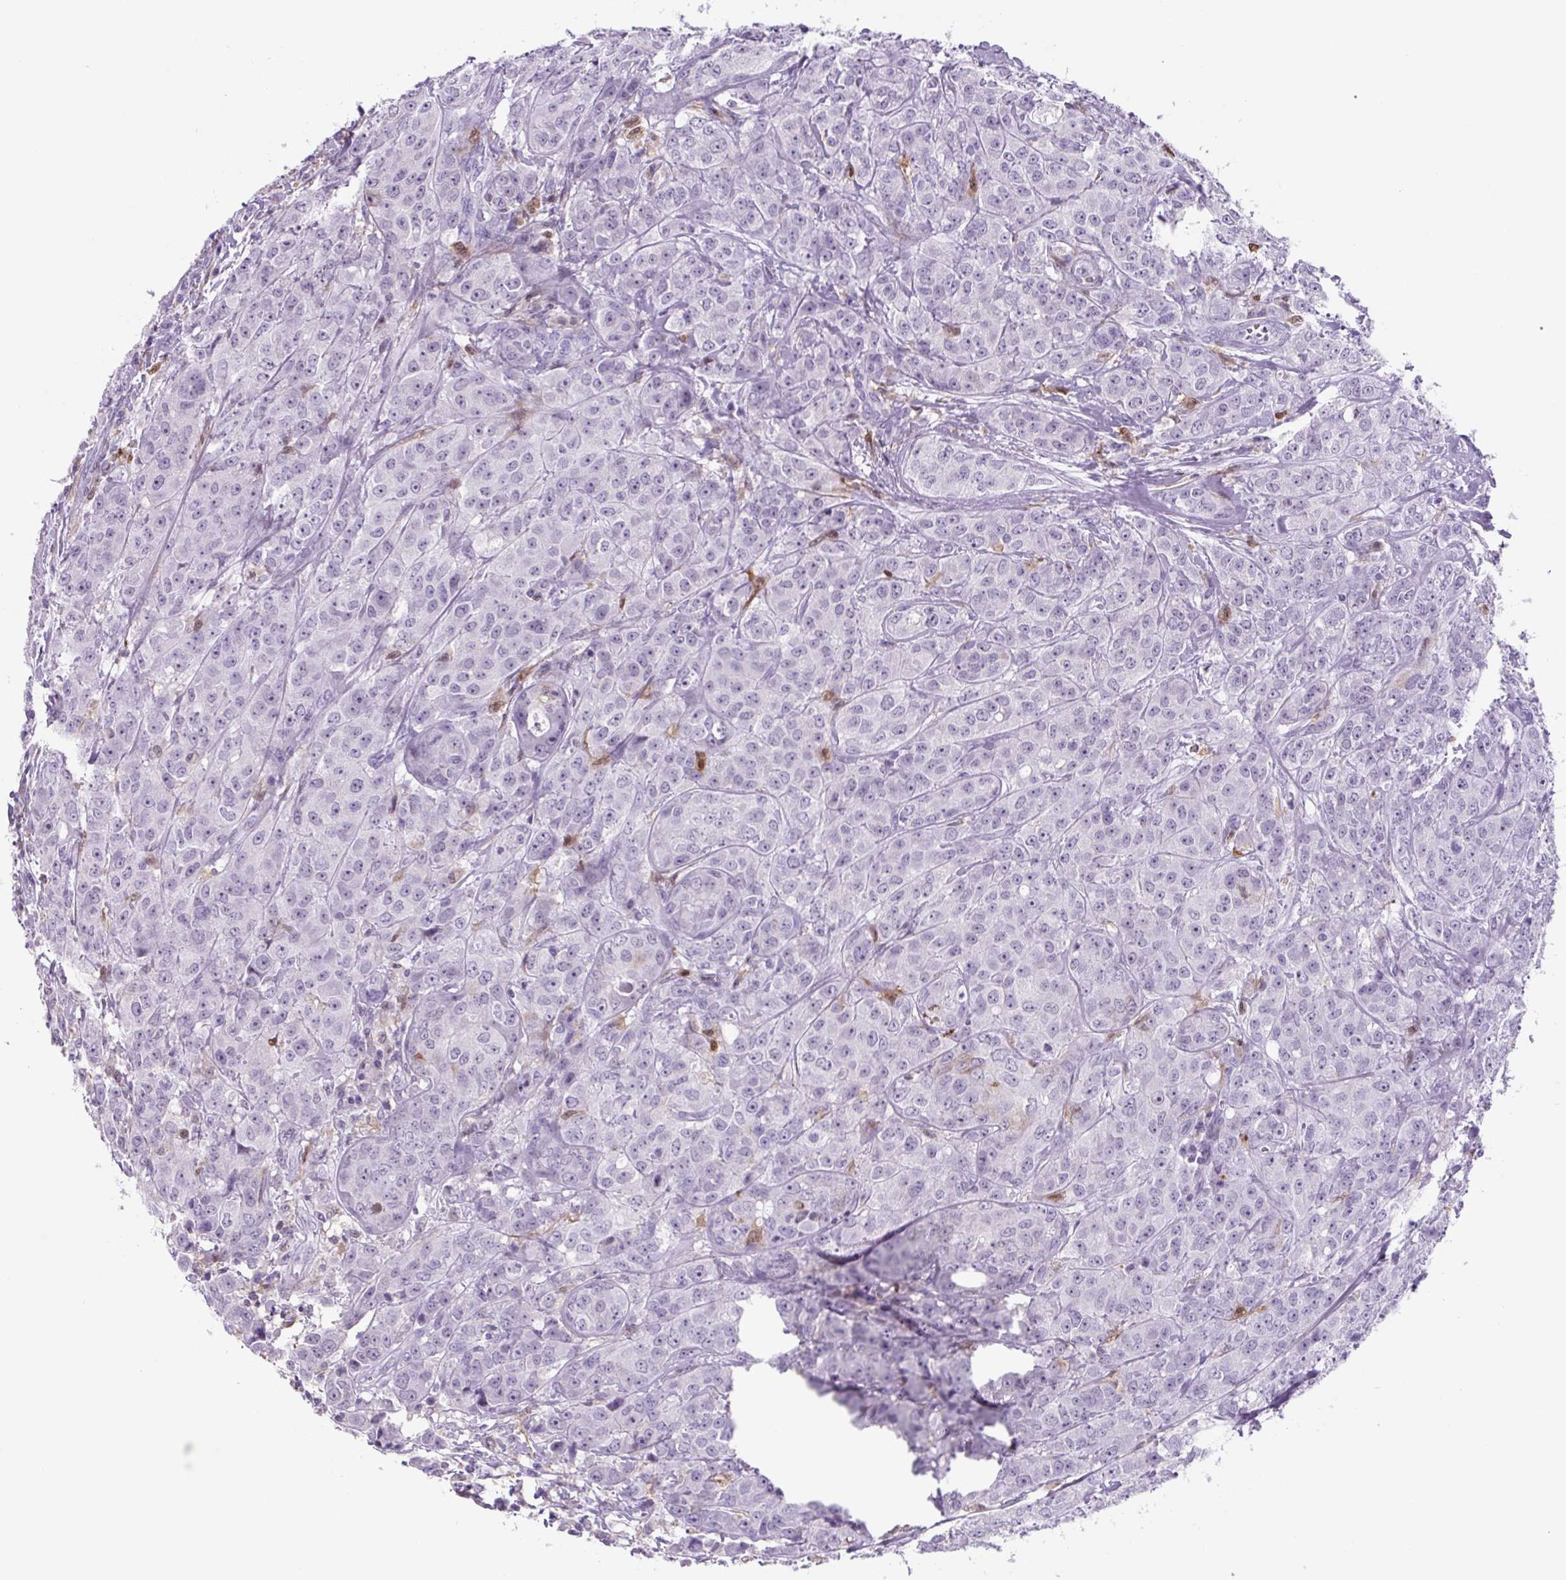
{"staining": {"intensity": "moderate", "quantity": "<25%", "location": "cytoplasmic/membranous"}, "tissue": "breast cancer", "cell_type": "Tumor cells", "image_type": "cancer", "snomed": [{"axis": "morphology", "description": "Duct carcinoma"}, {"axis": "topography", "description": "Breast"}], "caption": "Immunohistochemical staining of human infiltrating ductal carcinoma (breast) demonstrates low levels of moderate cytoplasmic/membranous expression in about <25% of tumor cells.", "gene": "TNFRSF8", "patient": {"sex": "female", "age": 43}}